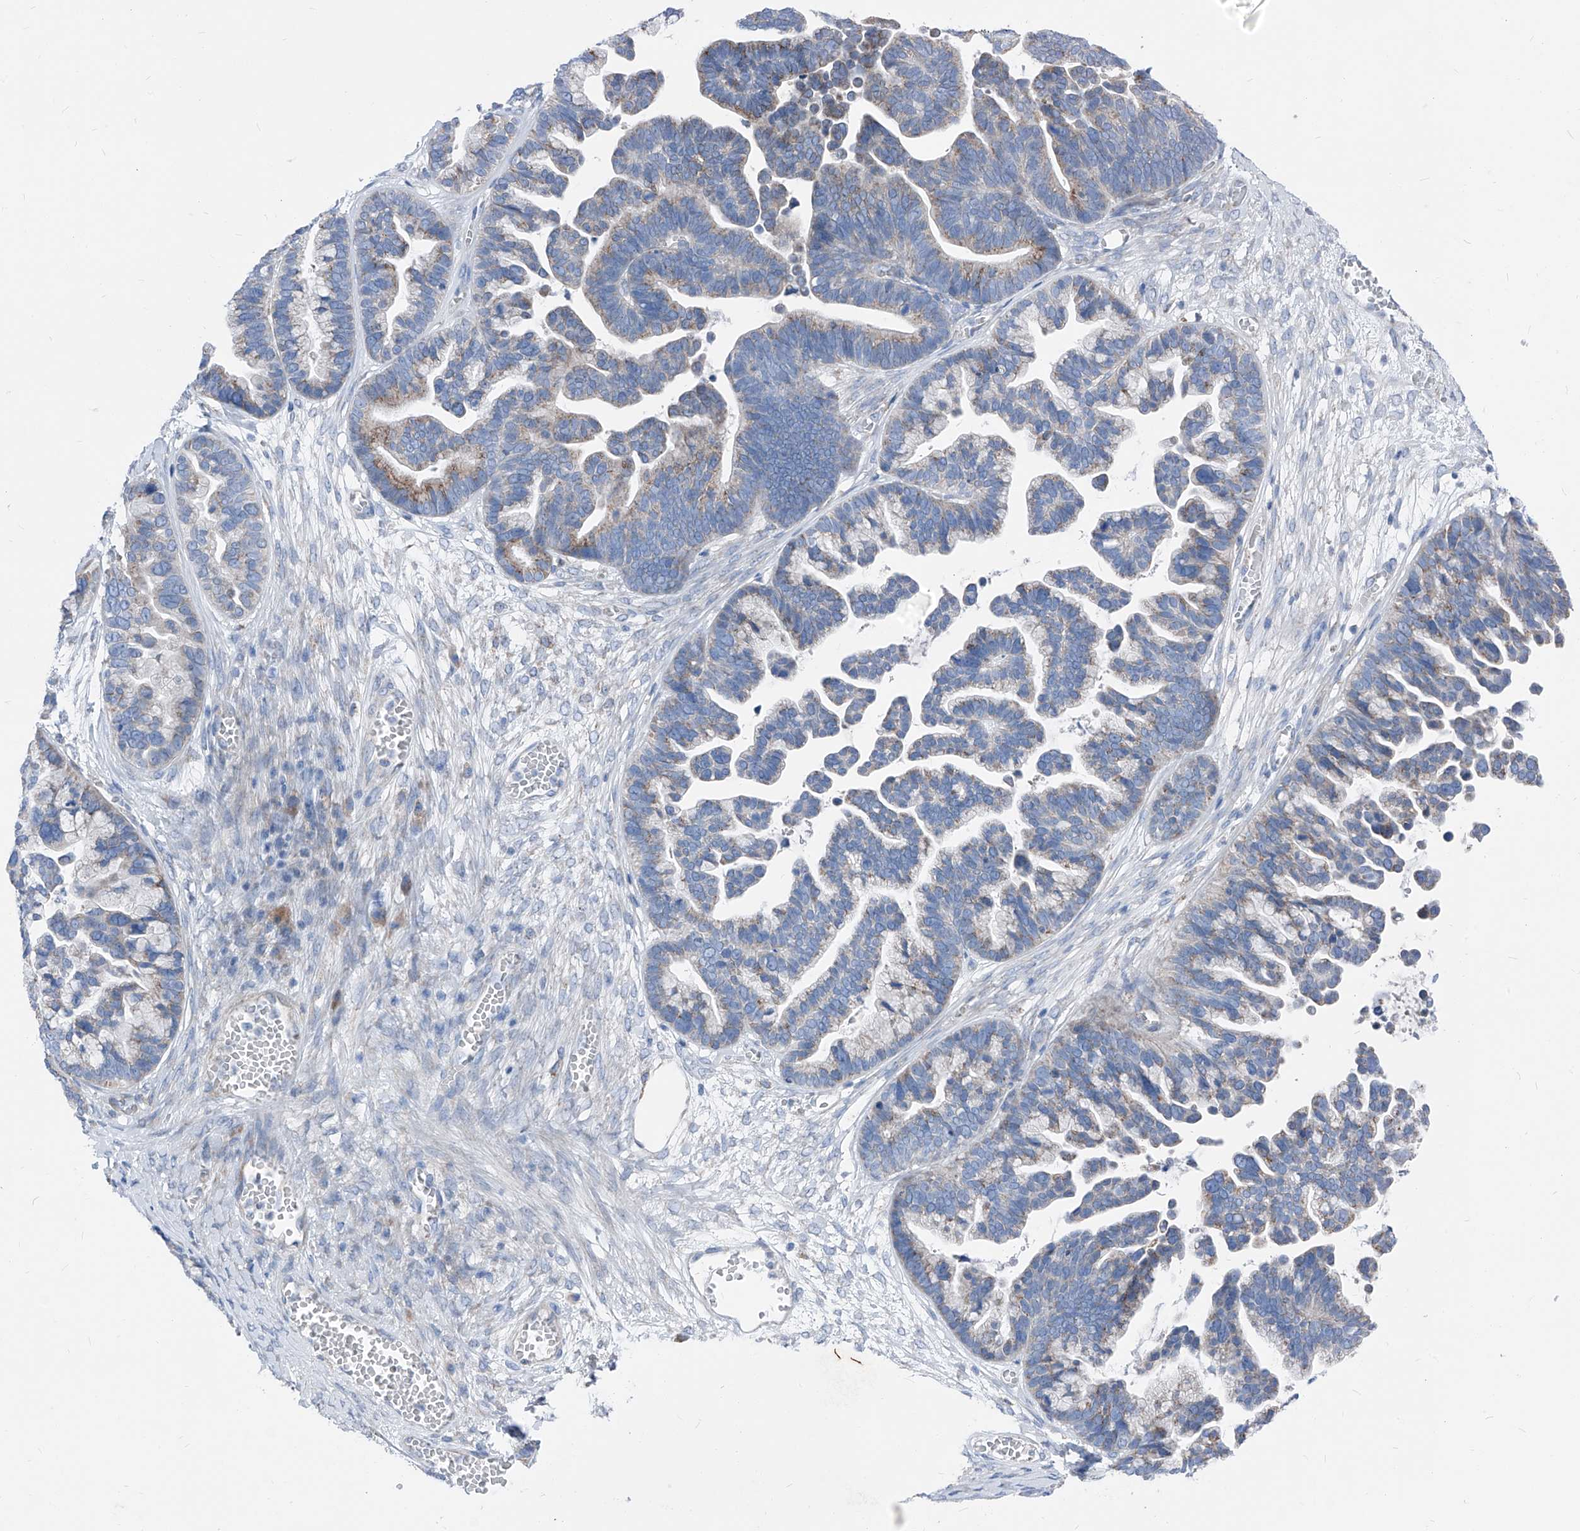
{"staining": {"intensity": "weak", "quantity": "25%-75%", "location": "cytoplasmic/membranous"}, "tissue": "ovarian cancer", "cell_type": "Tumor cells", "image_type": "cancer", "snomed": [{"axis": "morphology", "description": "Cystadenocarcinoma, serous, NOS"}, {"axis": "topography", "description": "Ovary"}], "caption": "Immunohistochemical staining of ovarian cancer (serous cystadenocarcinoma) shows low levels of weak cytoplasmic/membranous expression in about 25%-75% of tumor cells.", "gene": "AGPS", "patient": {"sex": "female", "age": 56}}